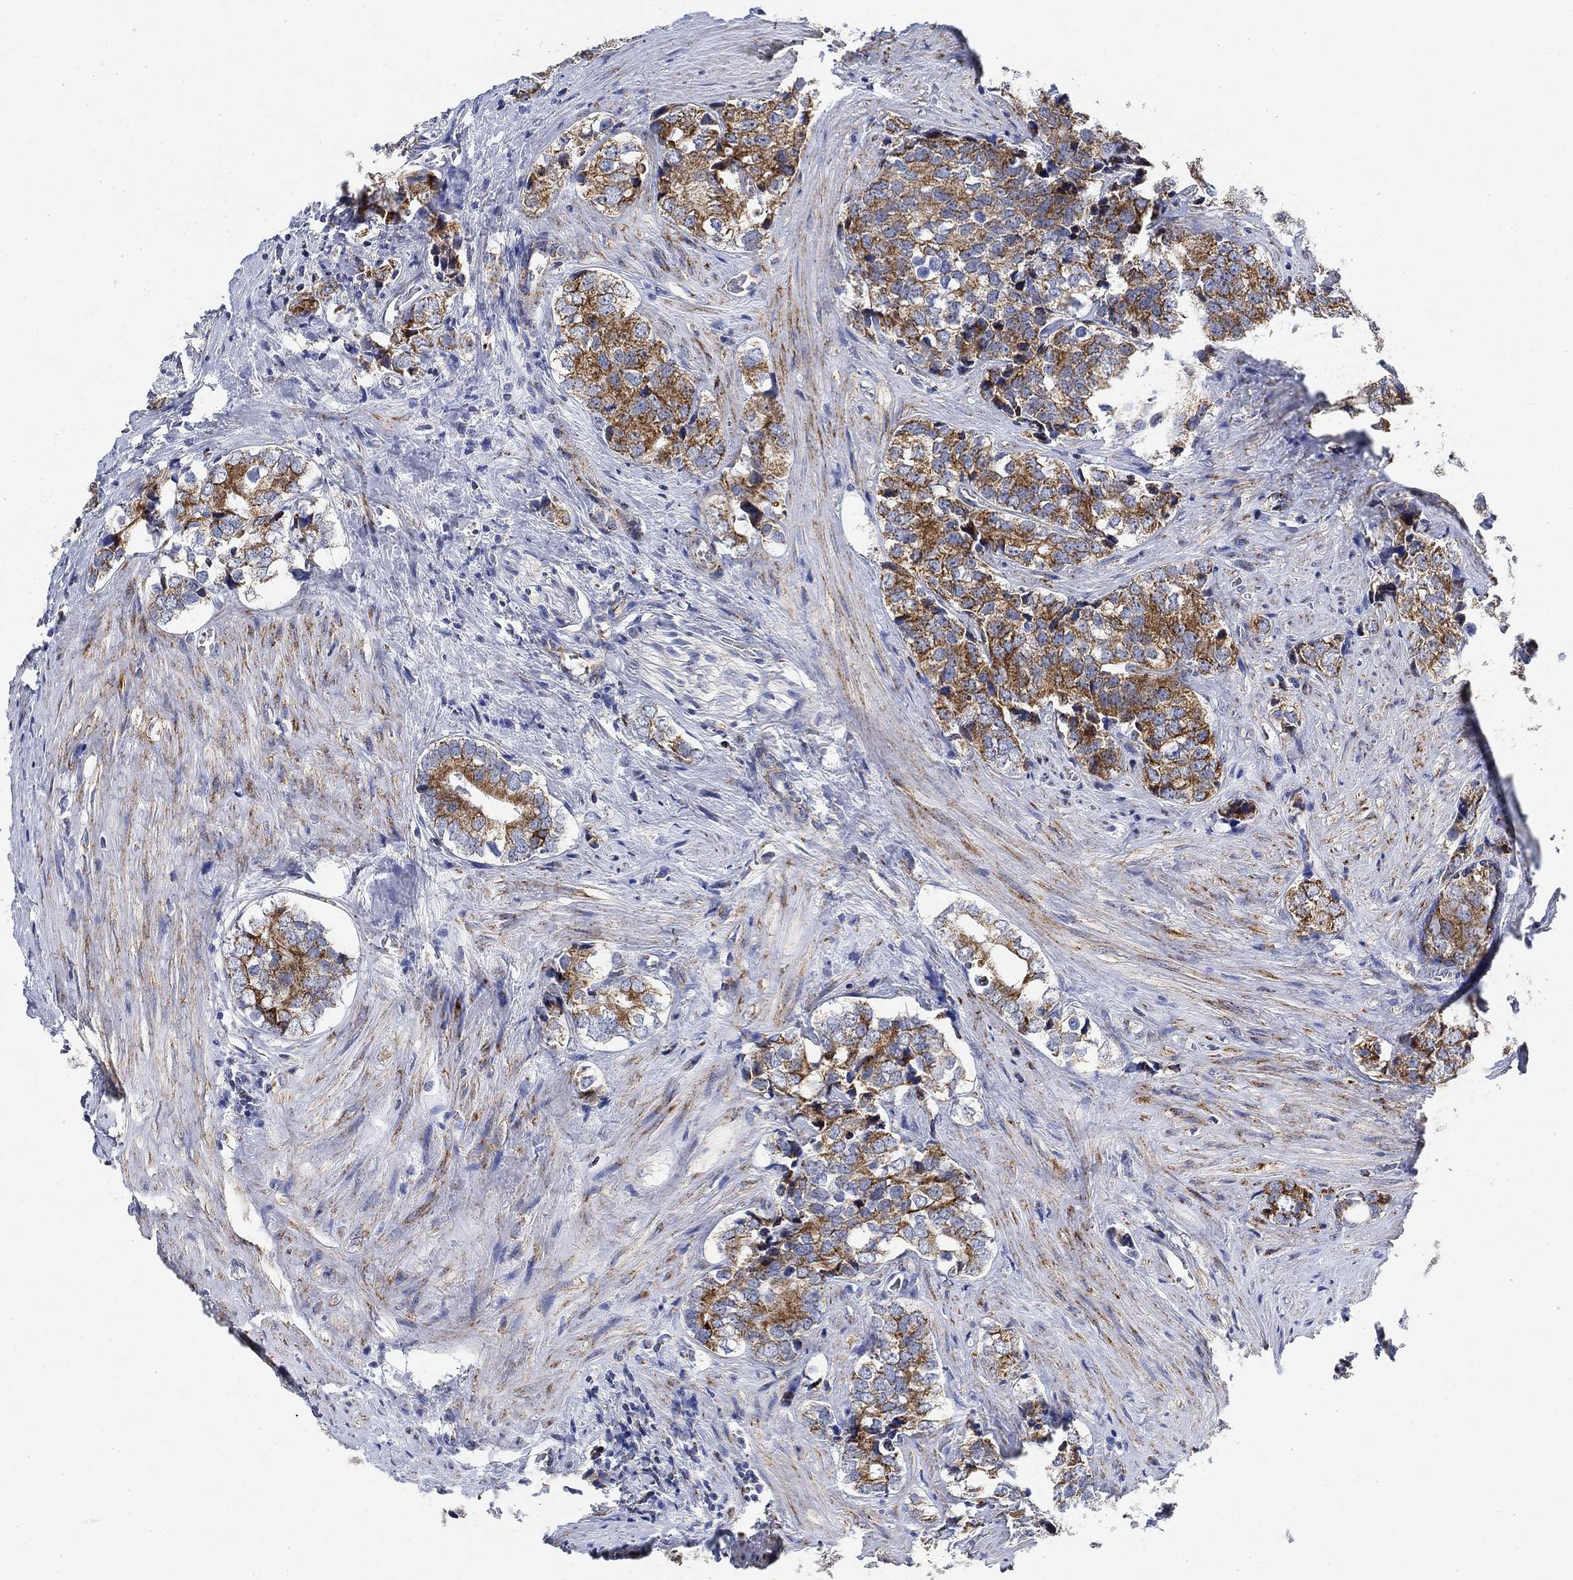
{"staining": {"intensity": "strong", "quantity": ">75%", "location": "cytoplasmic/membranous"}, "tissue": "prostate cancer", "cell_type": "Tumor cells", "image_type": "cancer", "snomed": [{"axis": "morphology", "description": "Adenocarcinoma, NOS"}, {"axis": "topography", "description": "Prostate and seminal vesicle, NOS"}], "caption": "This is a histology image of immunohistochemistry (IHC) staining of prostate adenocarcinoma, which shows strong staining in the cytoplasmic/membranous of tumor cells.", "gene": "NDUFS3", "patient": {"sex": "male", "age": 63}}